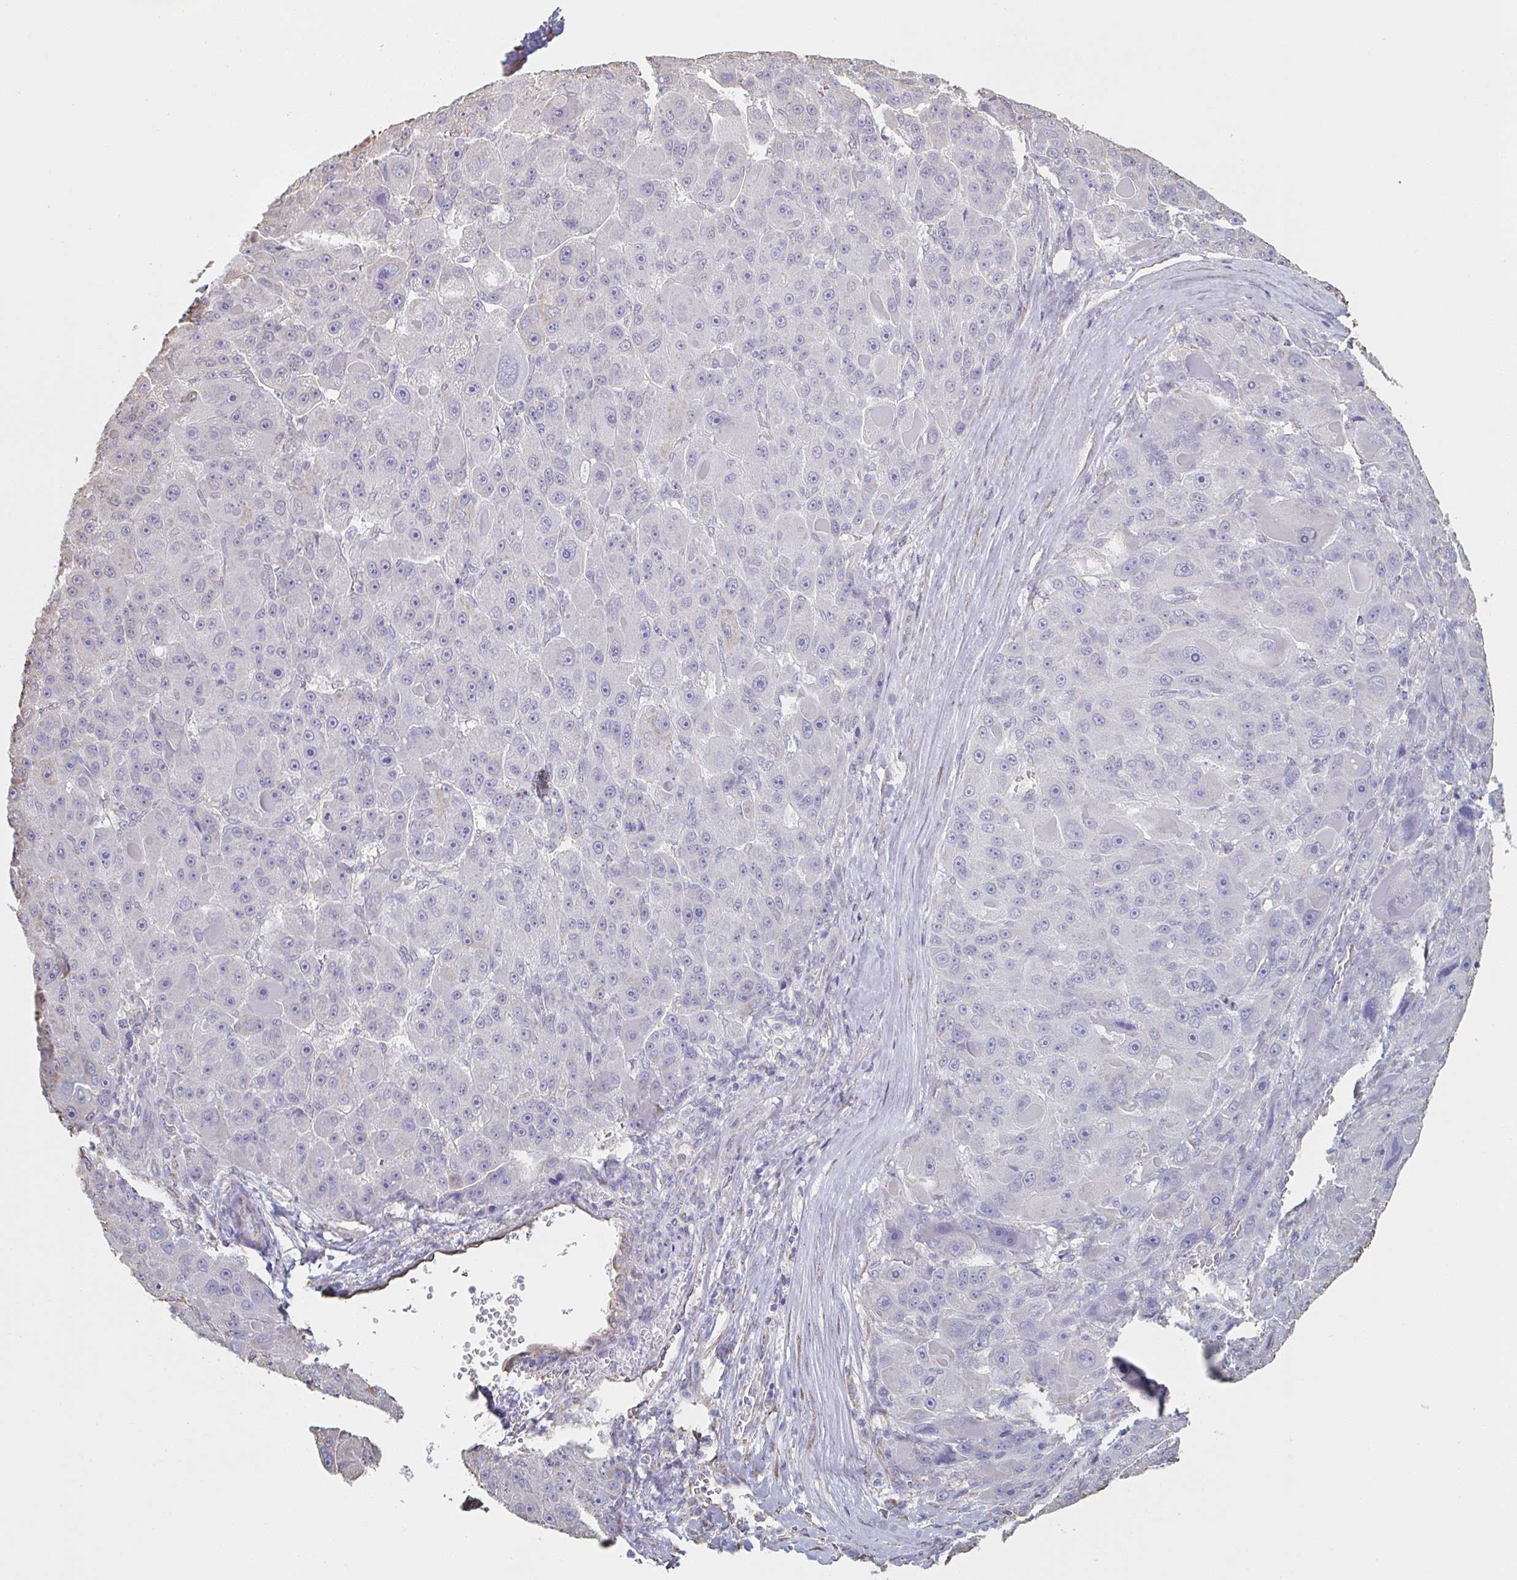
{"staining": {"intensity": "negative", "quantity": "none", "location": "none"}, "tissue": "liver cancer", "cell_type": "Tumor cells", "image_type": "cancer", "snomed": [{"axis": "morphology", "description": "Carcinoma, Hepatocellular, NOS"}, {"axis": "topography", "description": "Liver"}], "caption": "Tumor cells show no significant protein staining in liver cancer (hepatocellular carcinoma). The staining is performed using DAB brown chromogen with nuclei counter-stained in using hematoxylin.", "gene": "RAB5IF", "patient": {"sex": "male", "age": 76}}